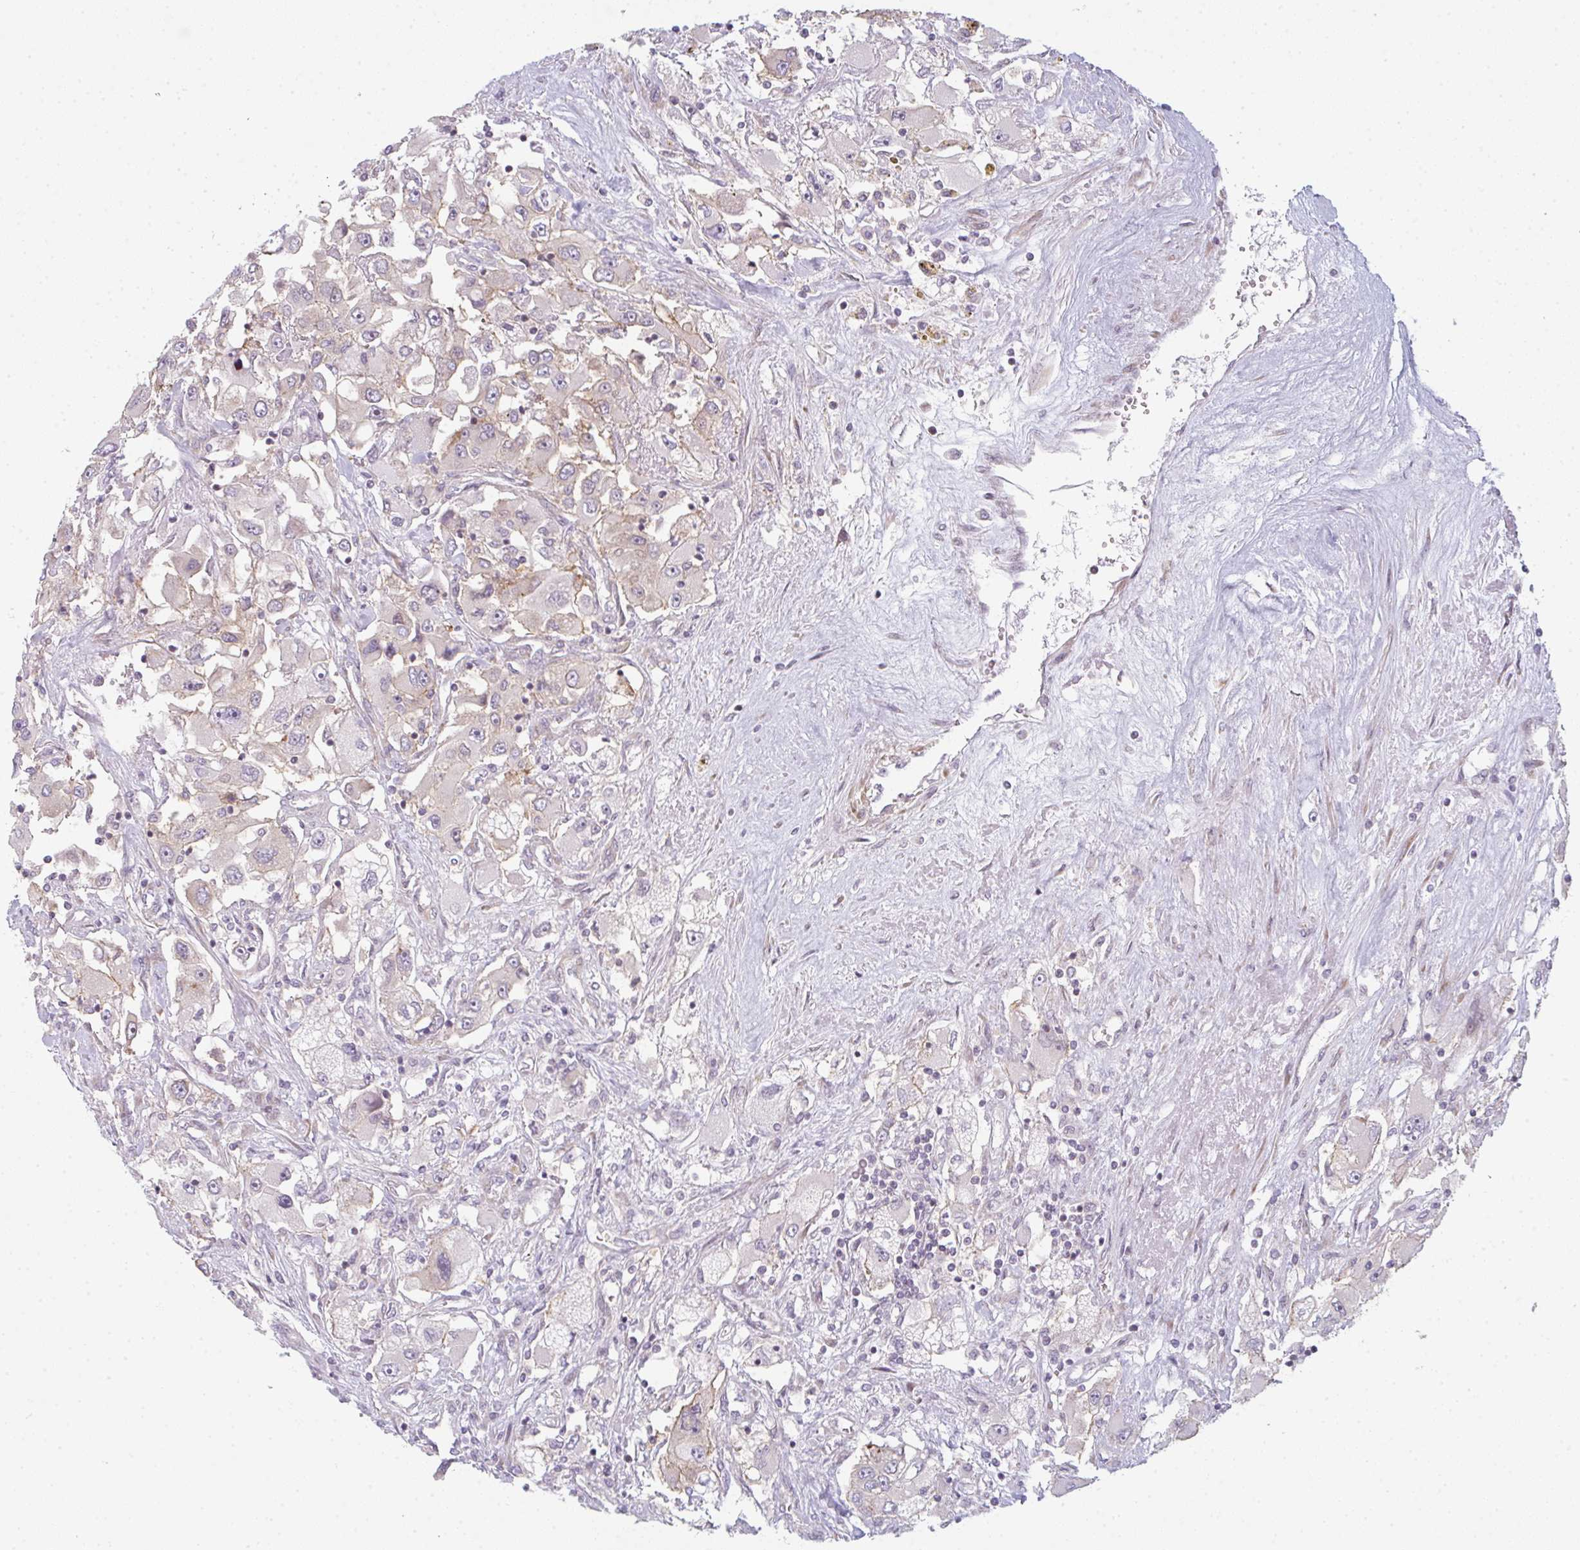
{"staining": {"intensity": "negative", "quantity": "none", "location": "none"}, "tissue": "renal cancer", "cell_type": "Tumor cells", "image_type": "cancer", "snomed": [{"axis": "morphology", "description": "Adenocarcinoma, NOS"}, {"axis": "topography", "description": "Kidney"}], "caption": "An immunohistochemistry (IHC) image of renal cancer (adenocarcinoma) is shown. There is no staining in tumor cells of renal cancer (adenocarcinoma).", "gene": "TMEM237", "patient": {"sex": "female", "age": 52}}